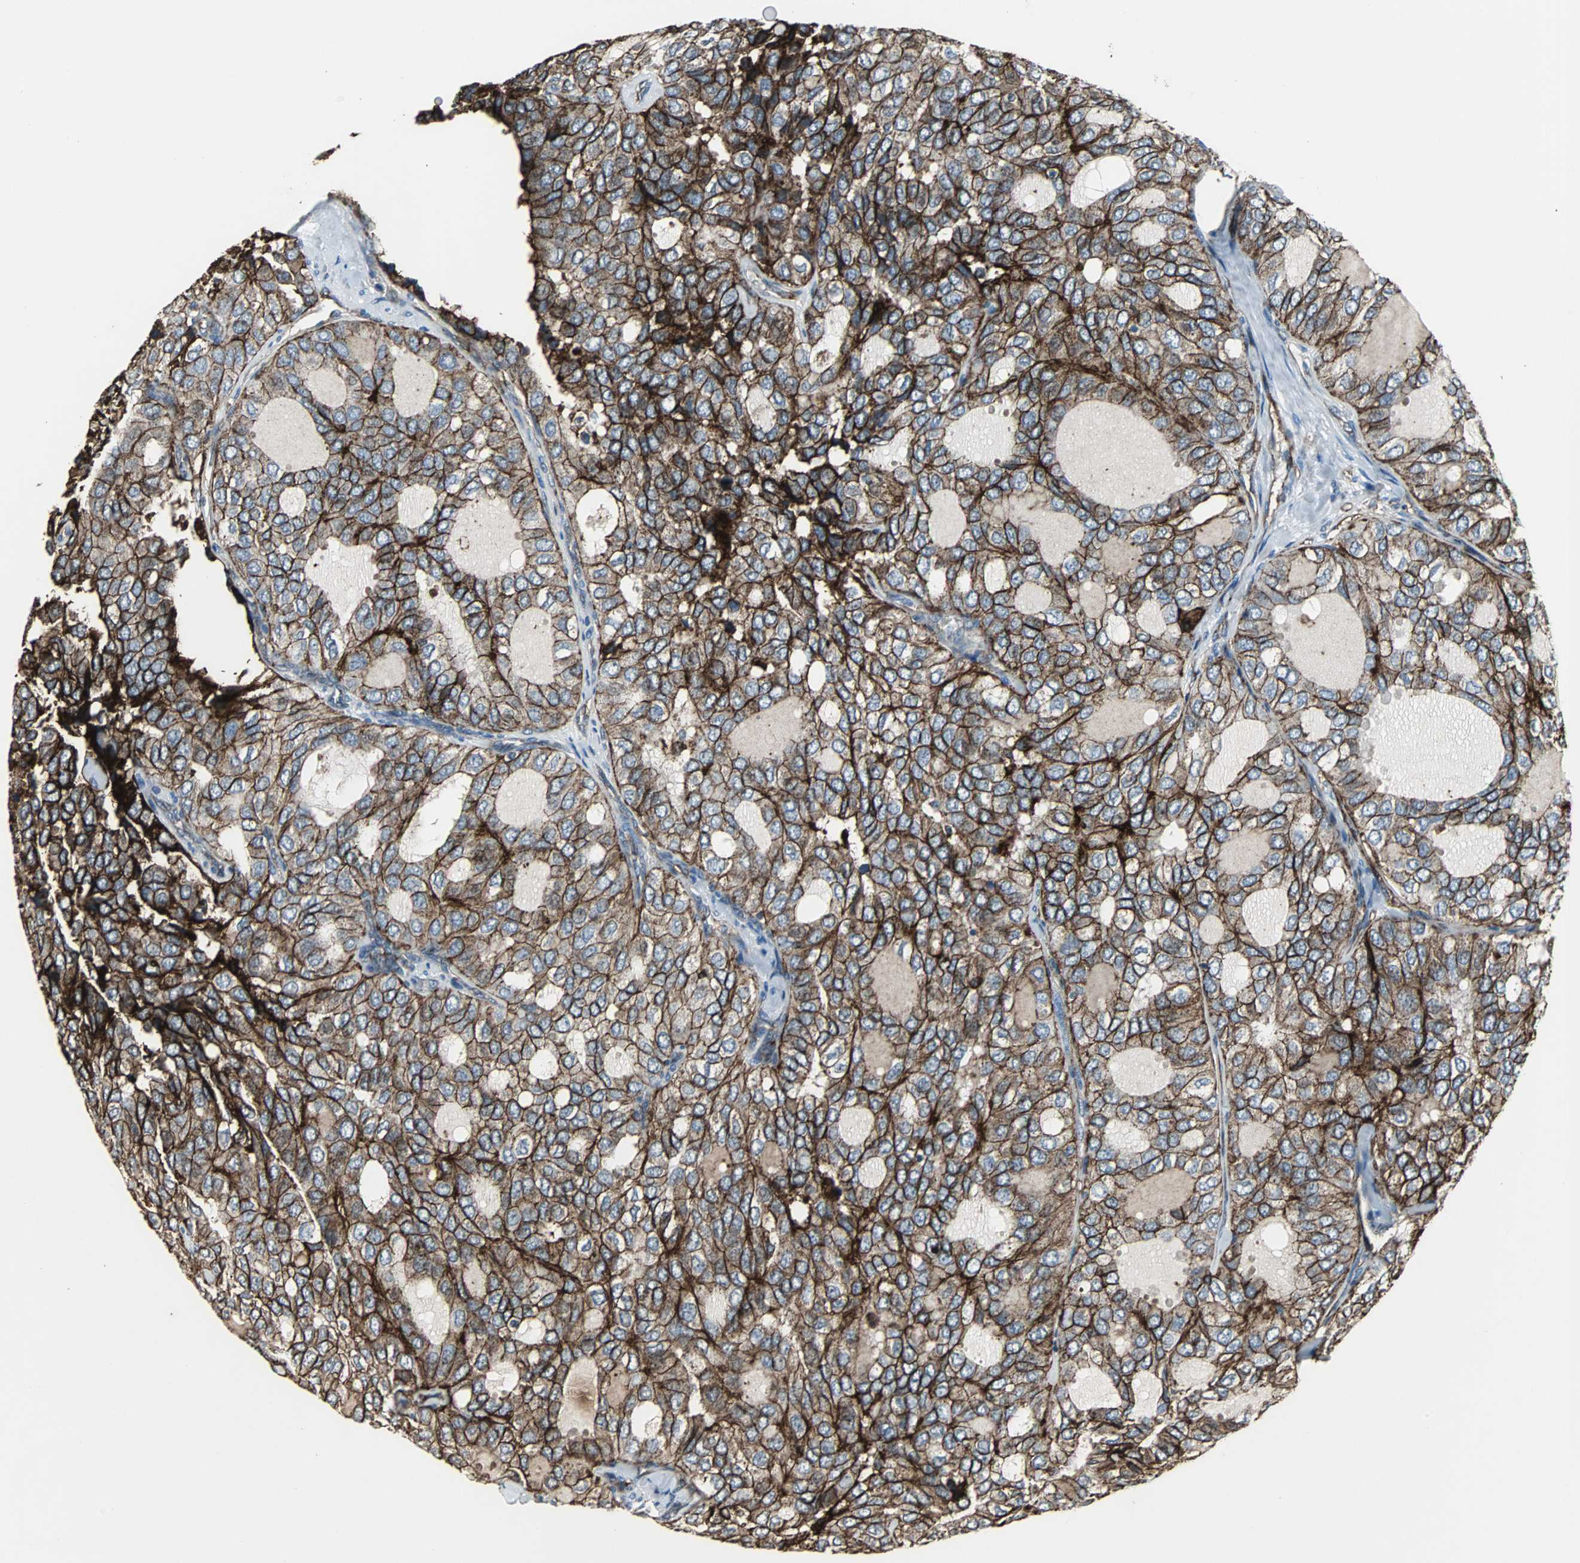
{"staining": {"intensity": "moderate", "quantity": ">75%", "location": "cytoplasmic/membranous"}, "tissue": "thyroid cancer", "cell_type": "Tumor cells", "image_type": "cancer", "snomed": [{"axis": "morphology", "description": "Follicular adenoma carcinoma, NOS"}, {"axis": "topography", "description": "Thyroid gland"}], "caption": "Thyroid cancer (follicular adenoma carcinoma) stained with a brown dye exhibits moderate cytoplasmic/membranous positive expression in approximately >75% of tumor cells.", "gene": "F11R", "patient": {"sex": "male", "age": 75}}